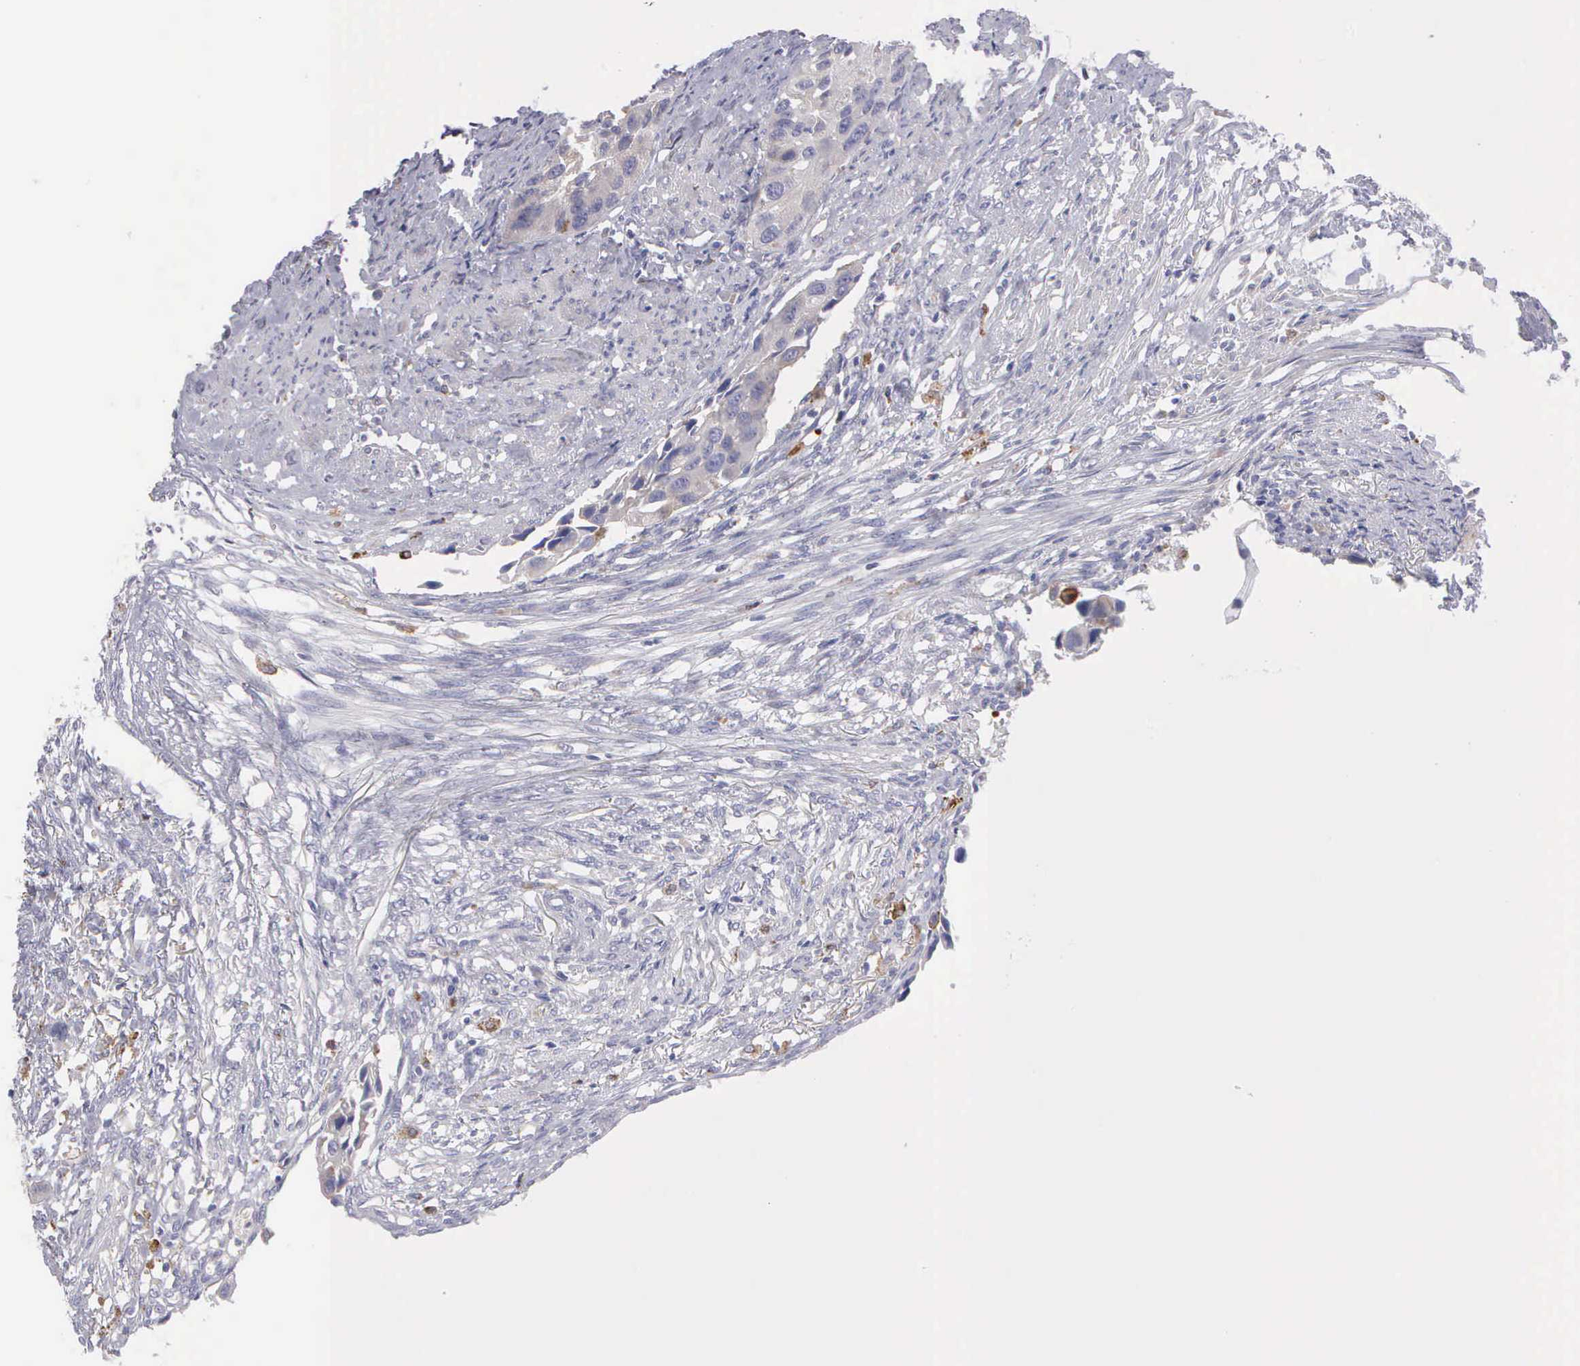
{"staining": {"intensity": "weak", "quantity": "<25%", "location": "cytoplasmic/membranous"}, "tissue": "urothelial cancer", "cell_type": "Tumor cells", "image_type": "cancer", "snomed": [{"axis": "morphology", "description": "Urothelial carcinoma, High grade"}, {"axis": "topography", "description": "Urinary bladder"}], "caption": "This is an immunohistochemistry (IHC) image of human urothelial cancer. There is no staining in tumor cells.", "gene": "TYRP1", "patient": {"sex": "male", "age": 55}}